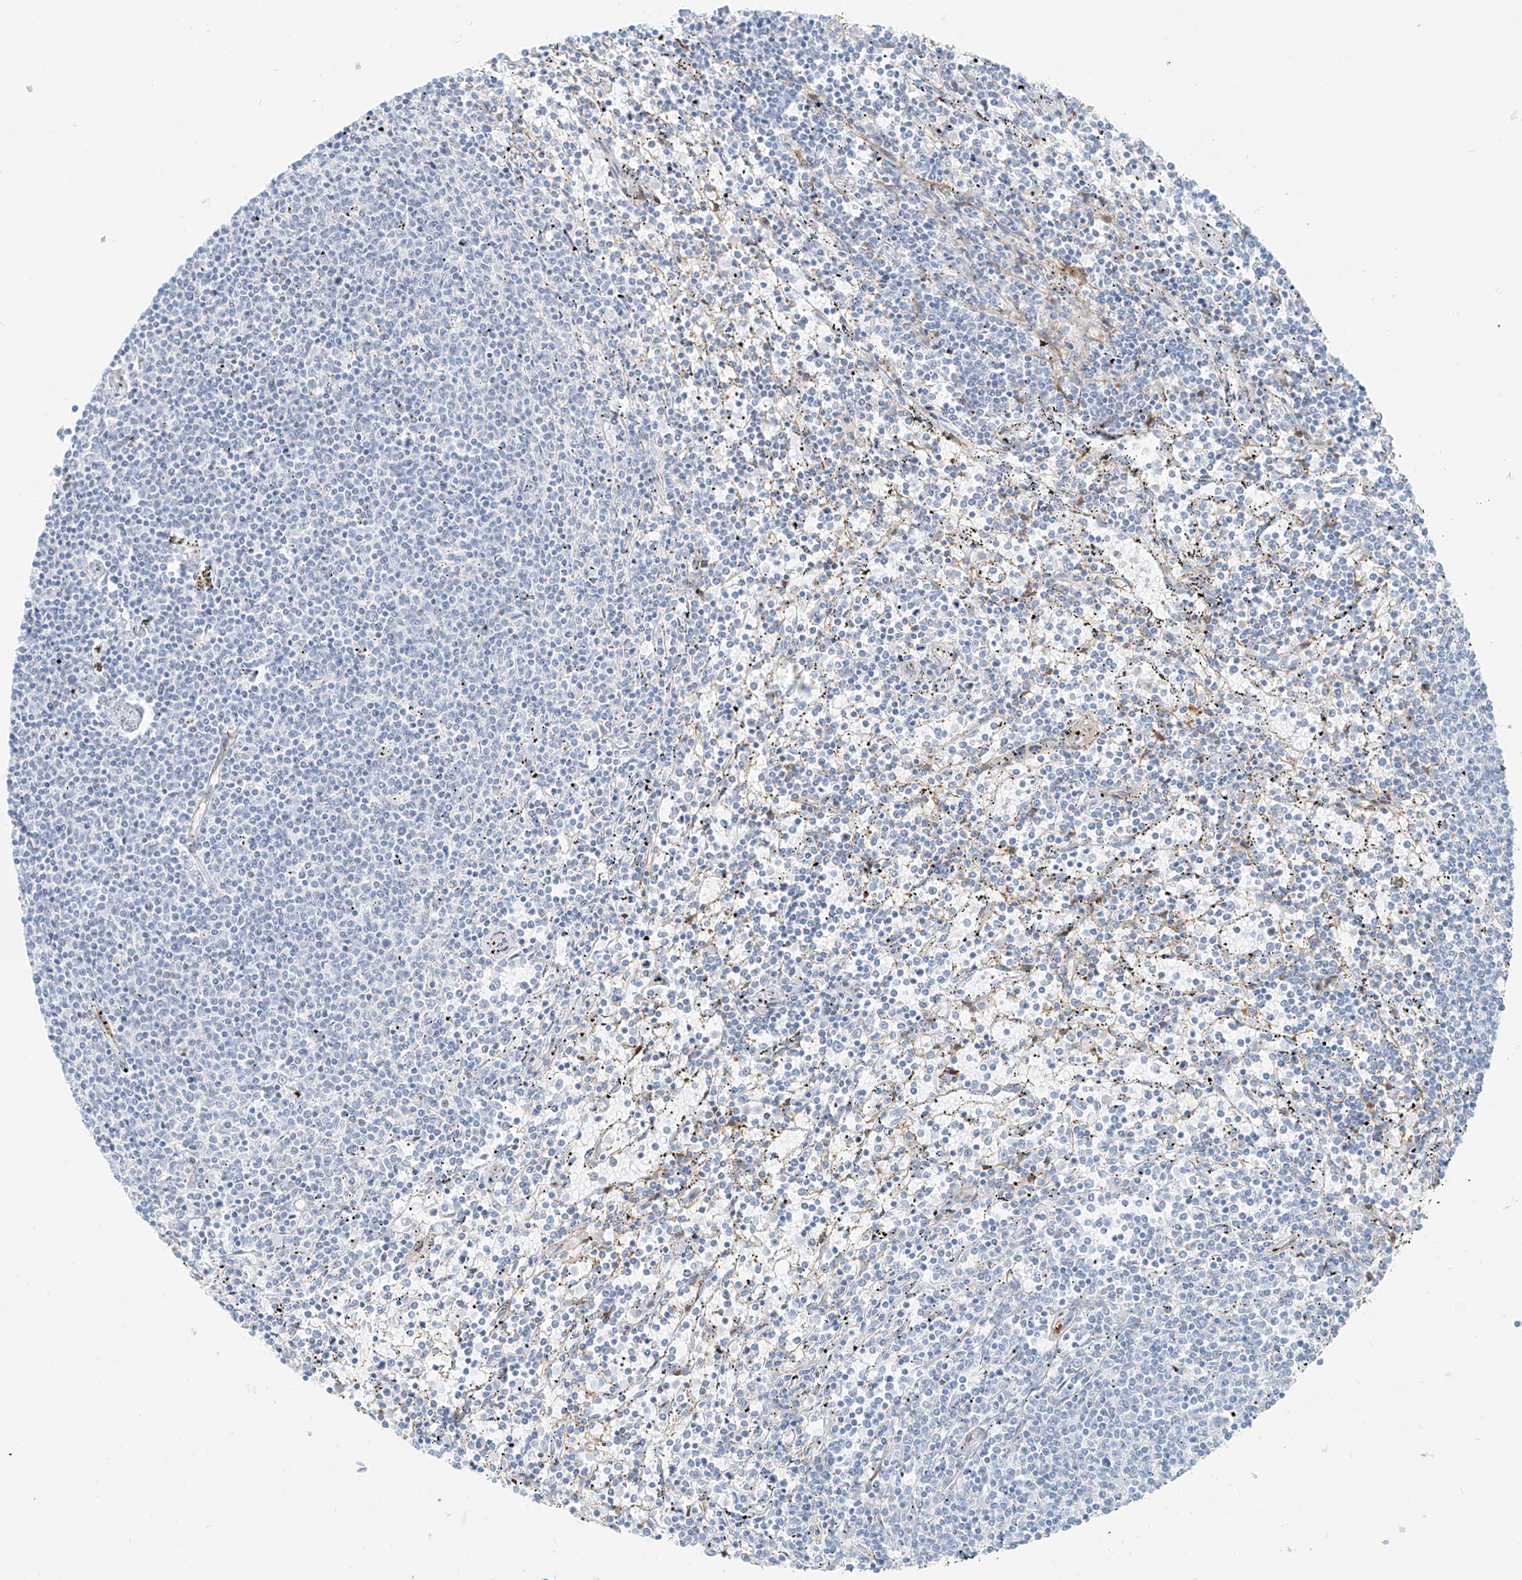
{"staining": {"intensity": "negative", "quantity": "none", "location": "none"}, "tissue": "lymphoma", "cell_type": "Tumor cells", "image_type": "cancer", "snomed": [{"axis": "morphology", "description": "Malignant lymphoma, non-Hodgkin's type, Low grade"}, {"axis": "topography", "description": "Spleen"}], "caption": "Immunohistochemistry photomicrograph of low-grade malignant lymphoma, non-Hodgkin's type stained for a protein (brown), which displays no positivity in tumor cells.", "gene": "SMCP", "patient": {"sex": "female", "age": 50}}